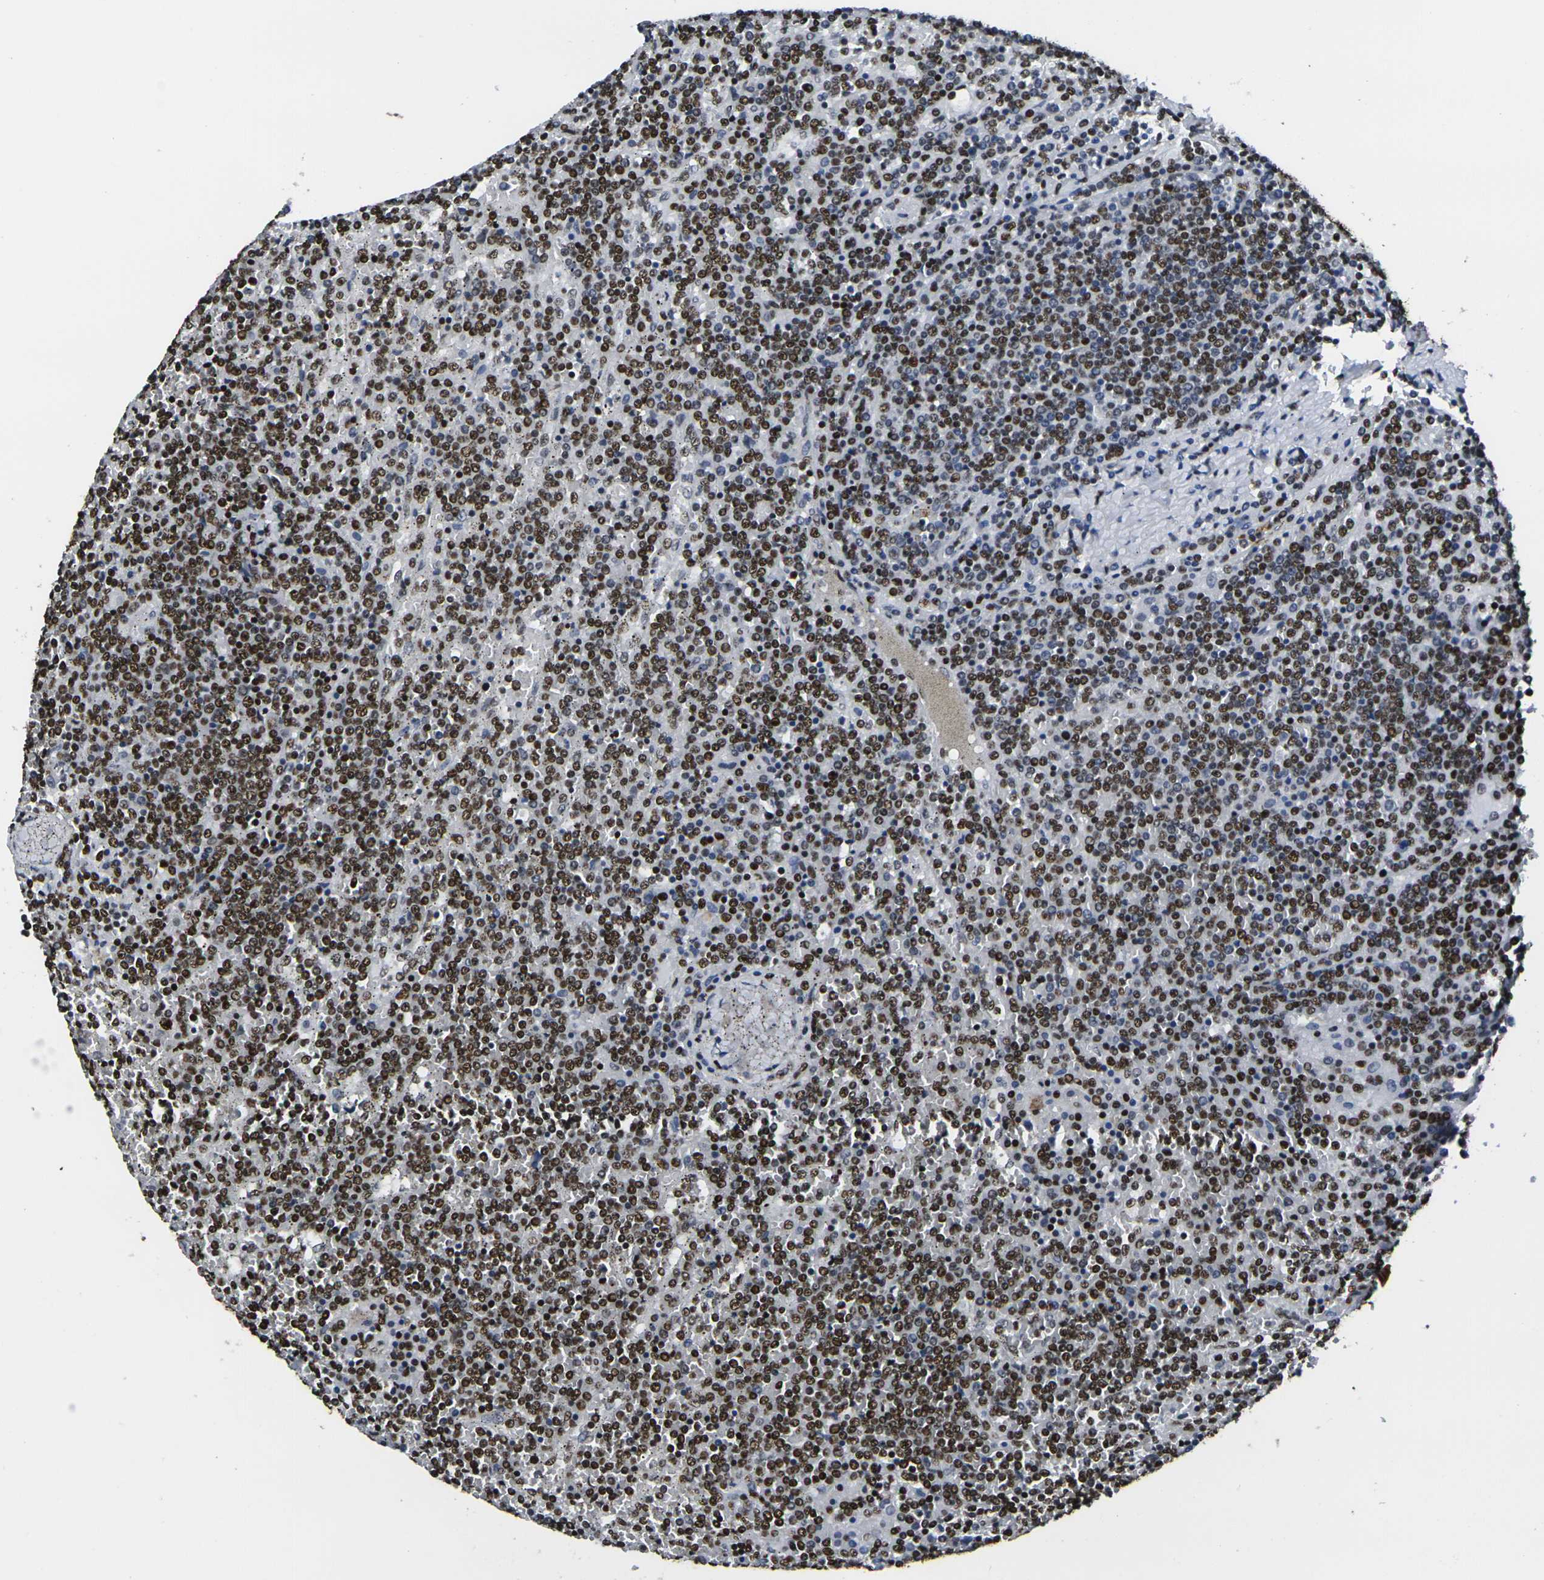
{"staining": {"intensity": "strong", "quantity": ">75%", "location": "nuclear"}, "tissue": "lymphoma", "cell_type": "Tumor cells", "image_type": "cancer", "snomed": [{"axis": "morphology", "description": "Malignant lymphoma, non-Hodgkin's type, Low grade"}, {"axis": "topography", "description": "Spleen"}], "caption": "Low-grade malignant lymphoma, non-Hodgkin's type was stained to show a protein in brown. There is high levels of strong nuclear staining in approximately >75% of tumor cells. (DAB = brown stain, brightfield microscopy at high magnification).", "gene": "SMARCC1", "patient": {"sex": "female", "age": 19}}